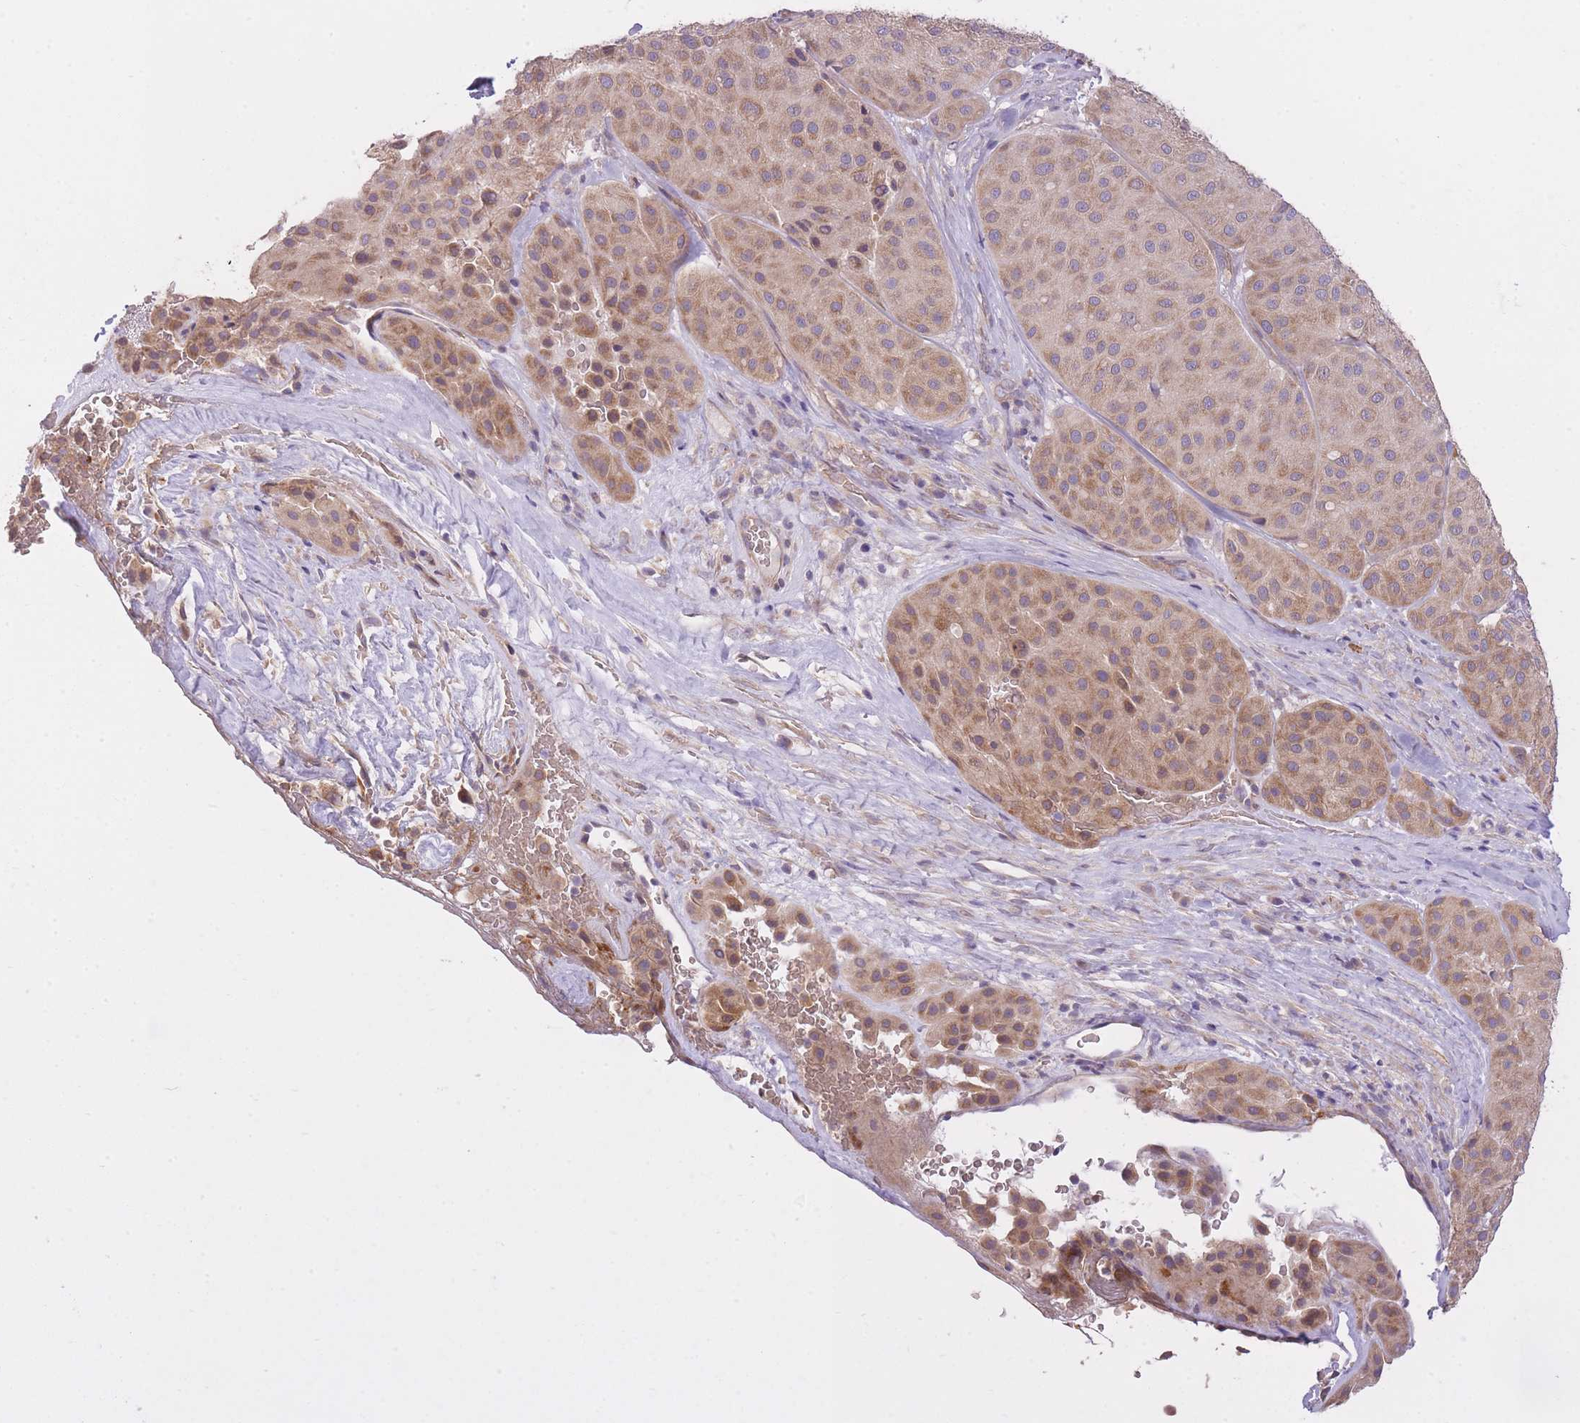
{"staining": {"intensity": "moderate", "quantity": "25%-75%", "location": "cytoplasmic/membranous"}, "tissue": "melanoma", "cell_type": "Tumor cells", "image_type": "cancer", "snomed": [{"axis": "morphology", "description": "Malignant melanoma, Metastatic site"}, {"axis": "topography", "description": "Smooth muscle"}], "caption": "Protein analysis of malignant melanoma (metastatic site) tissue reveals moderate cytoplasmic/membranous expression in about 25%-75% of tumor cells.", "gene": "REV1", "patient": {"sex": "male", "age": 41}}